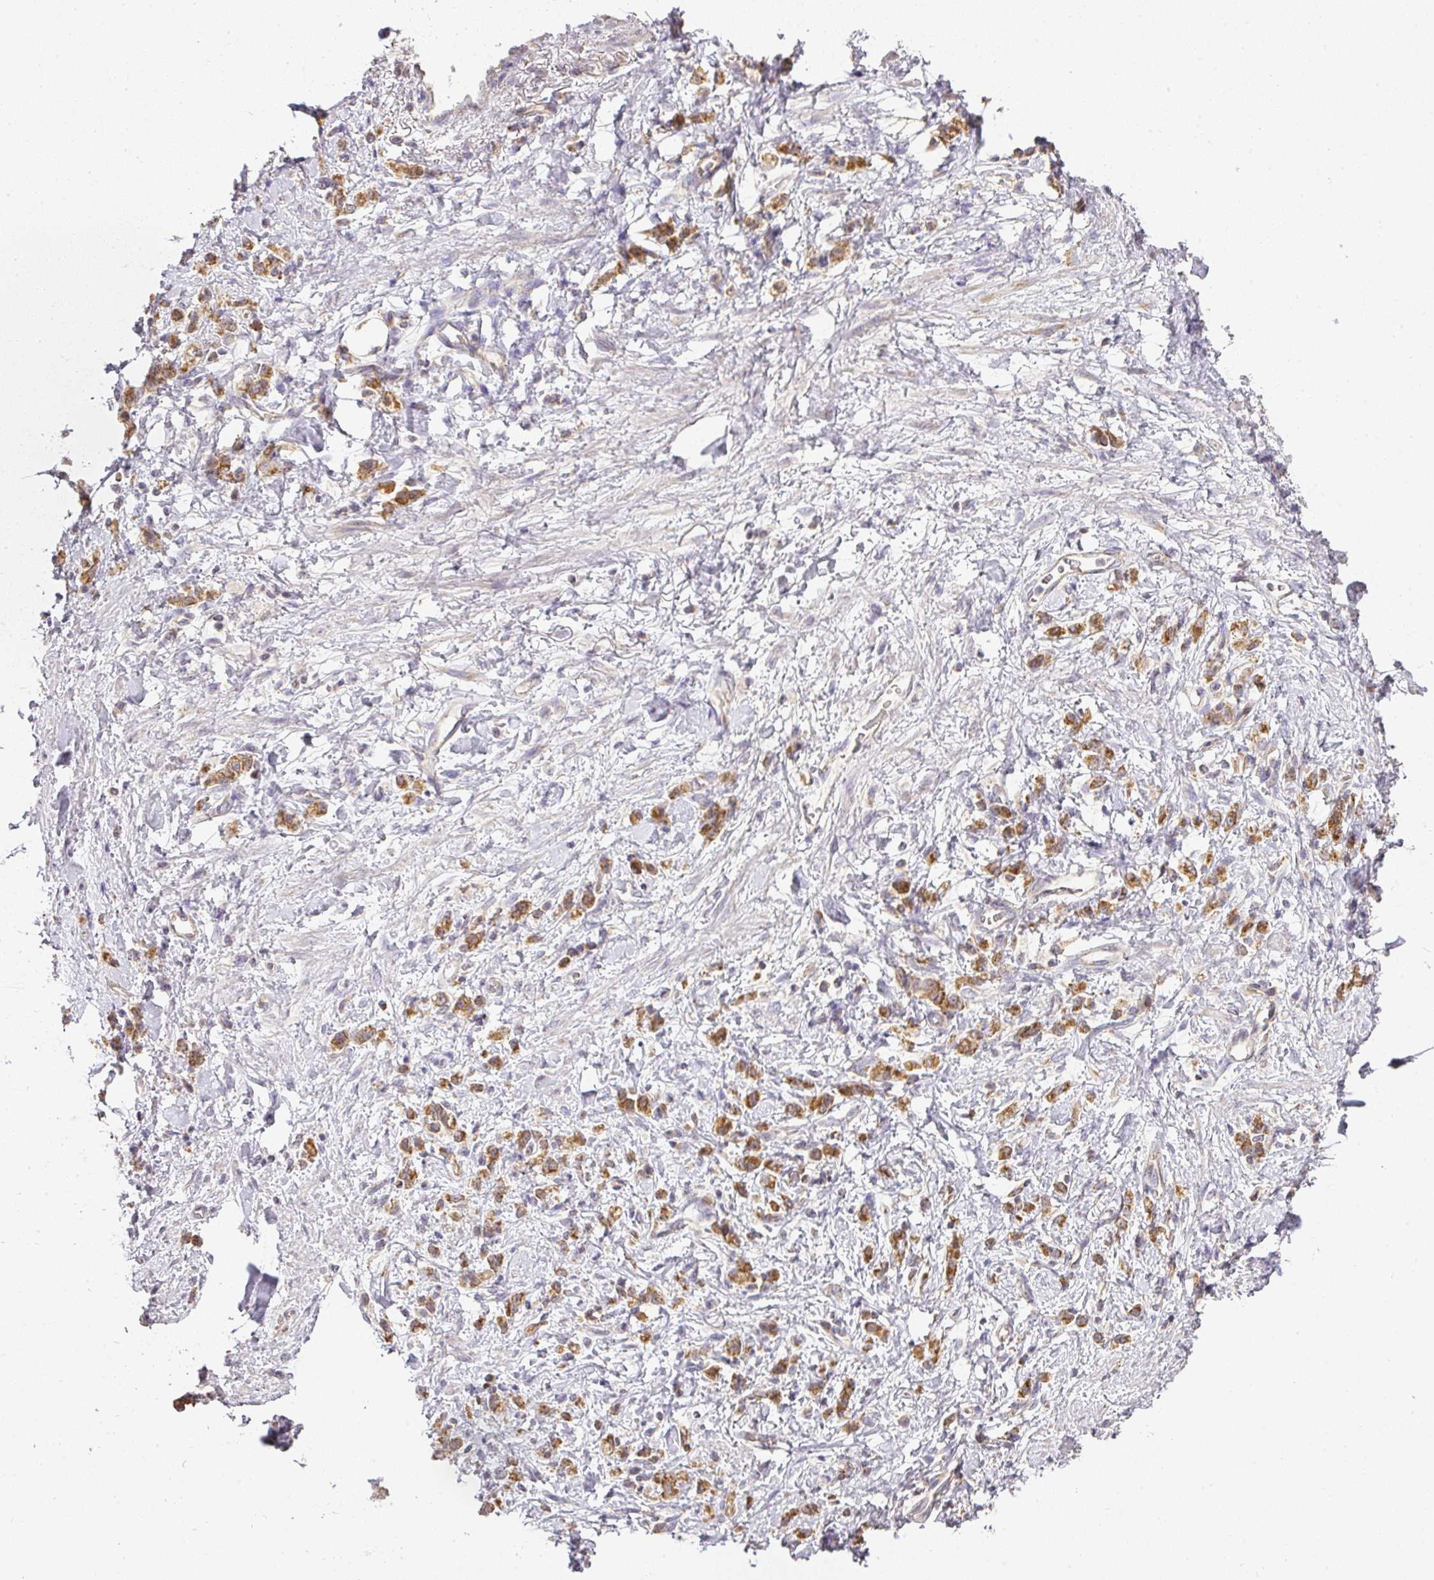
{"staining": {"intensity": "moderate", "quantity": ">75%", "location": "cytoplasmic/membranous"}, "tissue": "stomach cancer", "cell_type": "Tumor cells", "image_type": "cancer", "snomed": [{"axis": "morphology", "description": "Adenocarcinoma, NOS"}, {"axis": "topography", "description": "Stomach"}], "caption": "Tumor cells demonstrate medium levels of moderate cytoplasmic/membranous expression in about >75% of cells in human adenocarcinoma (stomach). (IHC, brightfield microscopy, high magnification).", "gene": "MYOM2", "patient": {"sex": "male", "age": 77}}